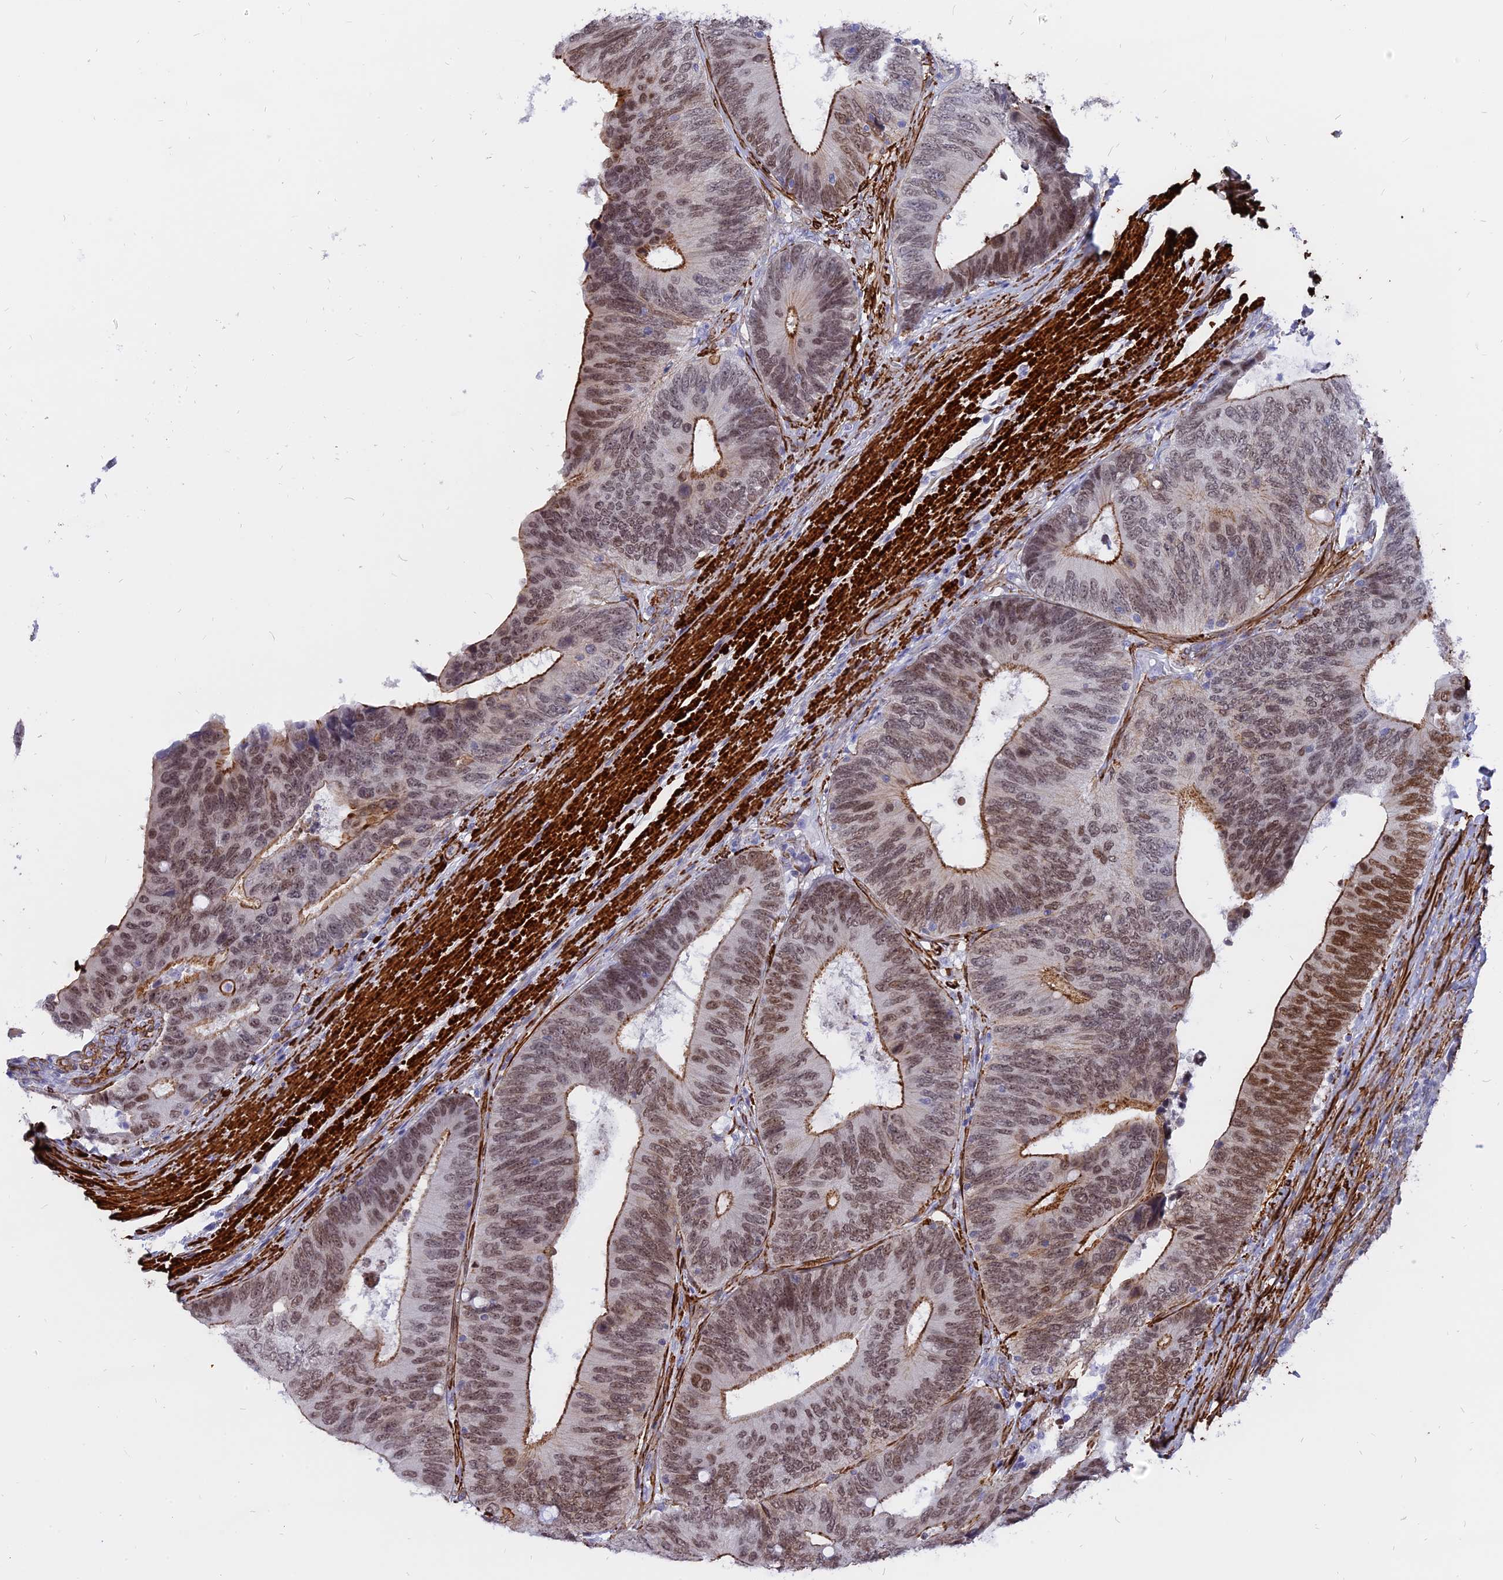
{"staining": {"intensity": "moderate", "quantity": ">75%", "location": "cytoplasmic/membranous,nuclear"}, "tissue": "colorectal cancer", "cell_type": "Tumor cells", "image_type": "cancer", "snomed": [{"axis": "morphology", "description": "Adenocarcinoma, NOS"}, {"axis": "topography", "description": "Colon"}], "caption": "Immunohistochemical staining of human adenocarcinoma (colorectal) shows medium levels of moderate cytoplasmic/membranous and nuclear protein staining in approximately >75% of tumor cells.", "gene": "CENPV", "patient": {"sex": "male", "age": 87}}